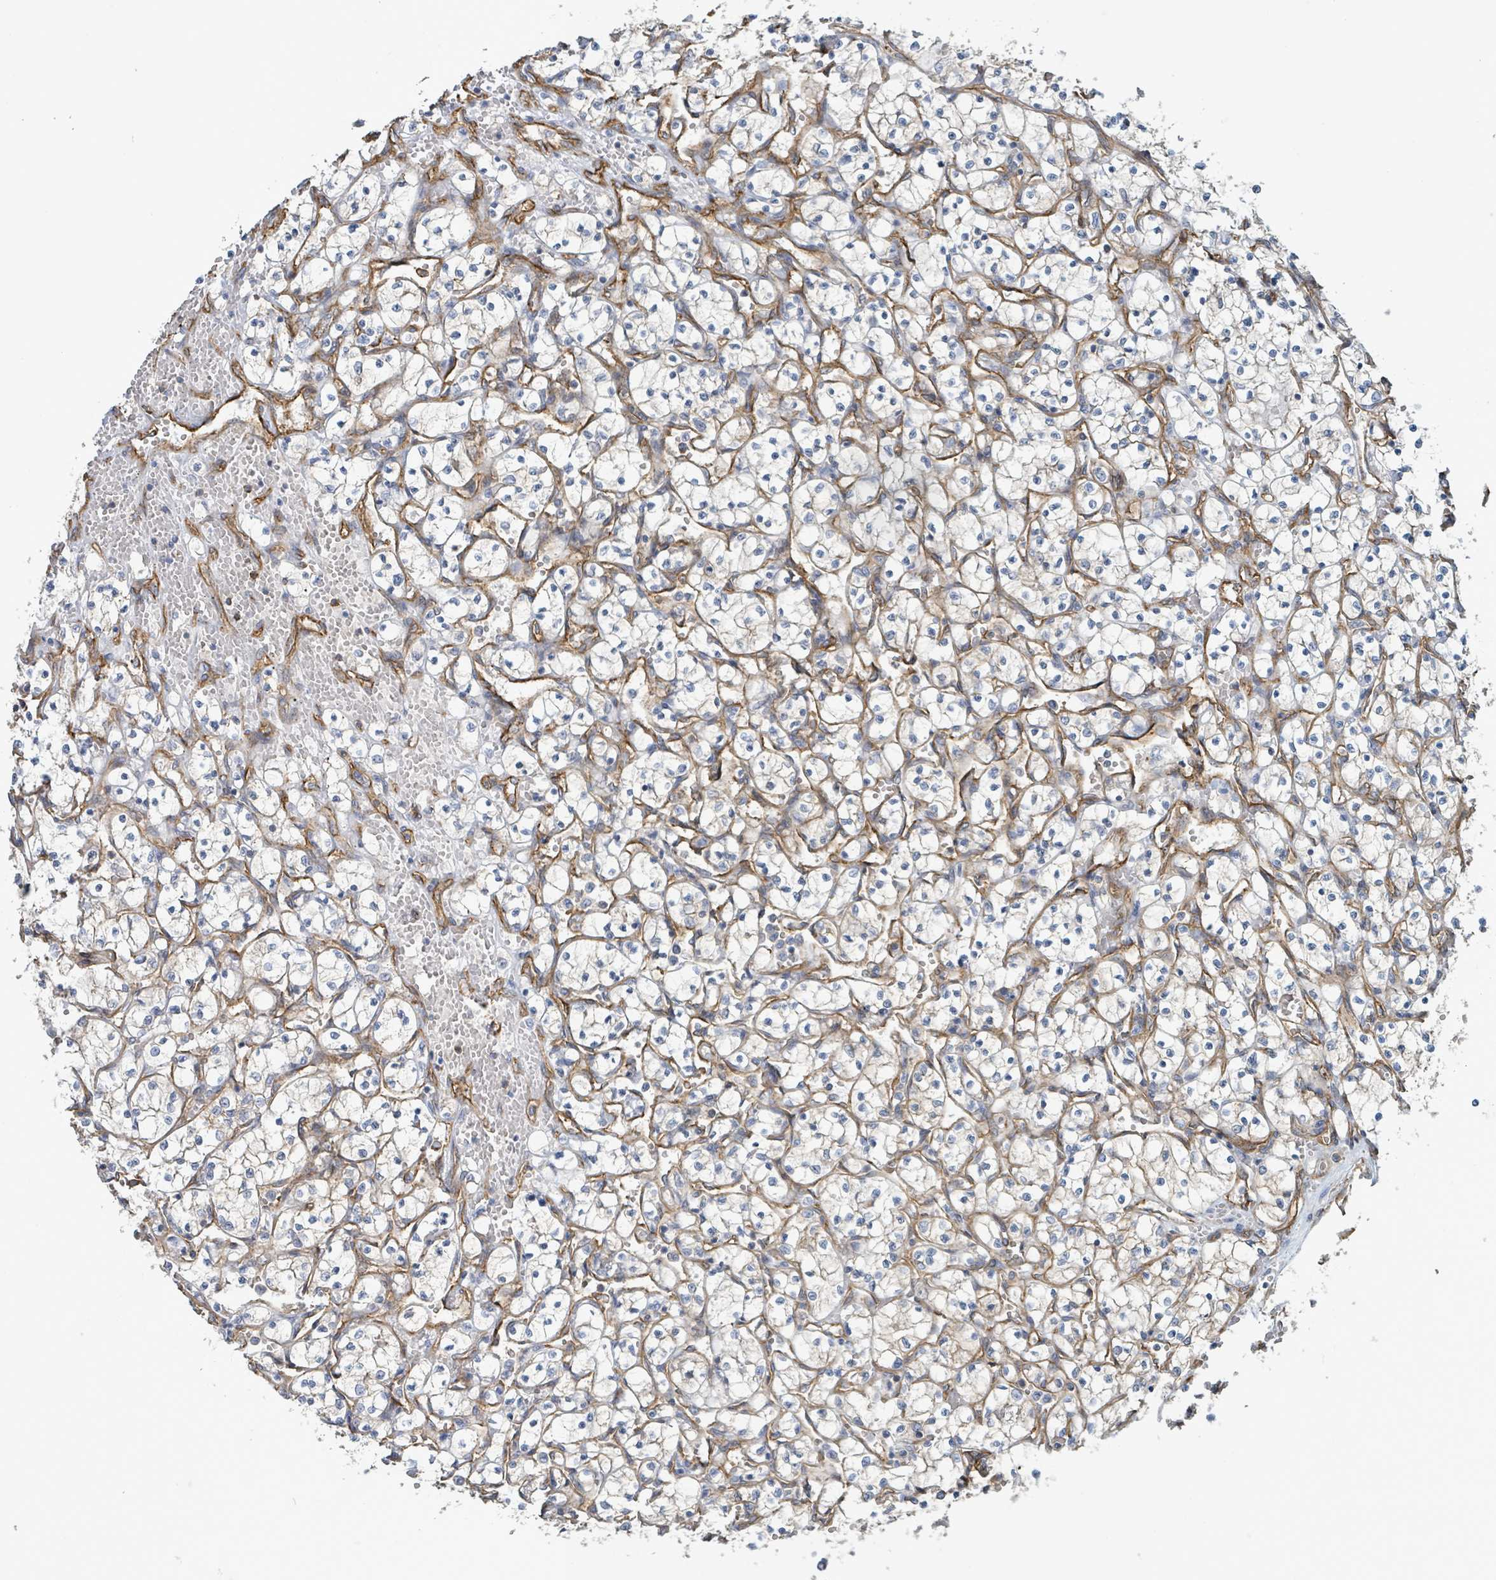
{"staining": {"intensity": "weak", "quantity": "<25%", "location": "cytoplasmic/membranous"}, "tissue": "renal cancer", "cell_type": "Tumor cells", "image_type": "cancer", "snomed": [{"axis": "morphology", "description": "Adenocarcinoma, NOS"}, {"axis": "topography", "description": "Kidney"}], "caption": "High magnification brightfield microscopy of renal adenocarcinoma stained with DAB (brown) and counterstained with hematoxylin (blue): tumor cells show no significant expression.", "gene": "LDOC1", "patient": {"sex": "female", "age": 69}}